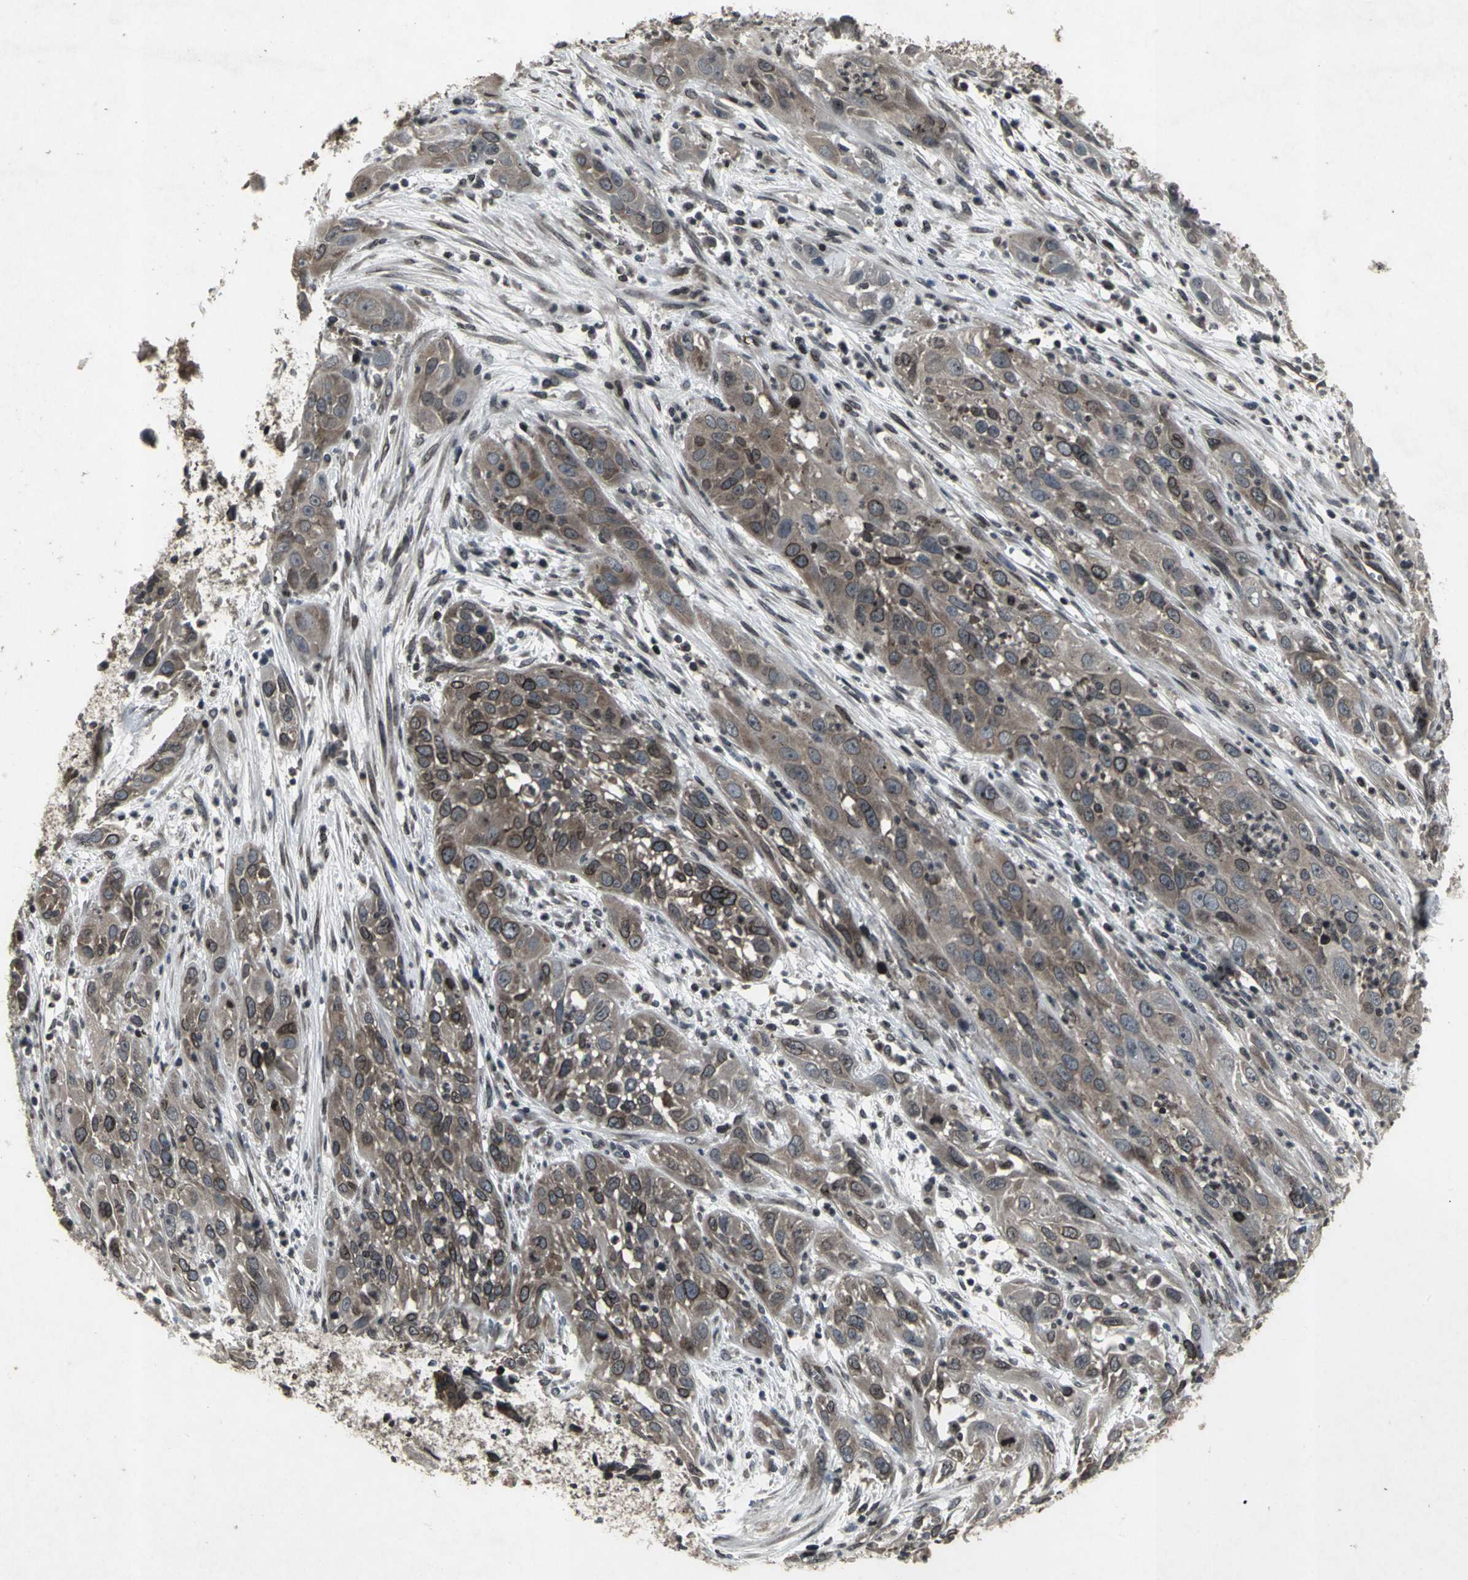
{"staining": {"intensity": "moderate", "quantity": ">75%", "location": "cytoplasmic/membranous,nuclear"}, "tissue": "cervical cancer", "cell_type": "Tumor cells", "image_type": "cancer", "snomed": [{"axis": "morphology", "description": "Squamous cell carcinoma, NOS"}, {"axis": "topography", "description": "Cervix"}], "caption": "High-power microscopy captured an immunohistochemistry photomicrograph of cervical squamous cell carcinoma, revealing moderate cytoplasmic/membranous and nuclear expression in about >75% of tumor cells. Nuclei are stained in blue.", "gene": "SH2B3", "patient": {"sex": "female", "age": 32}}